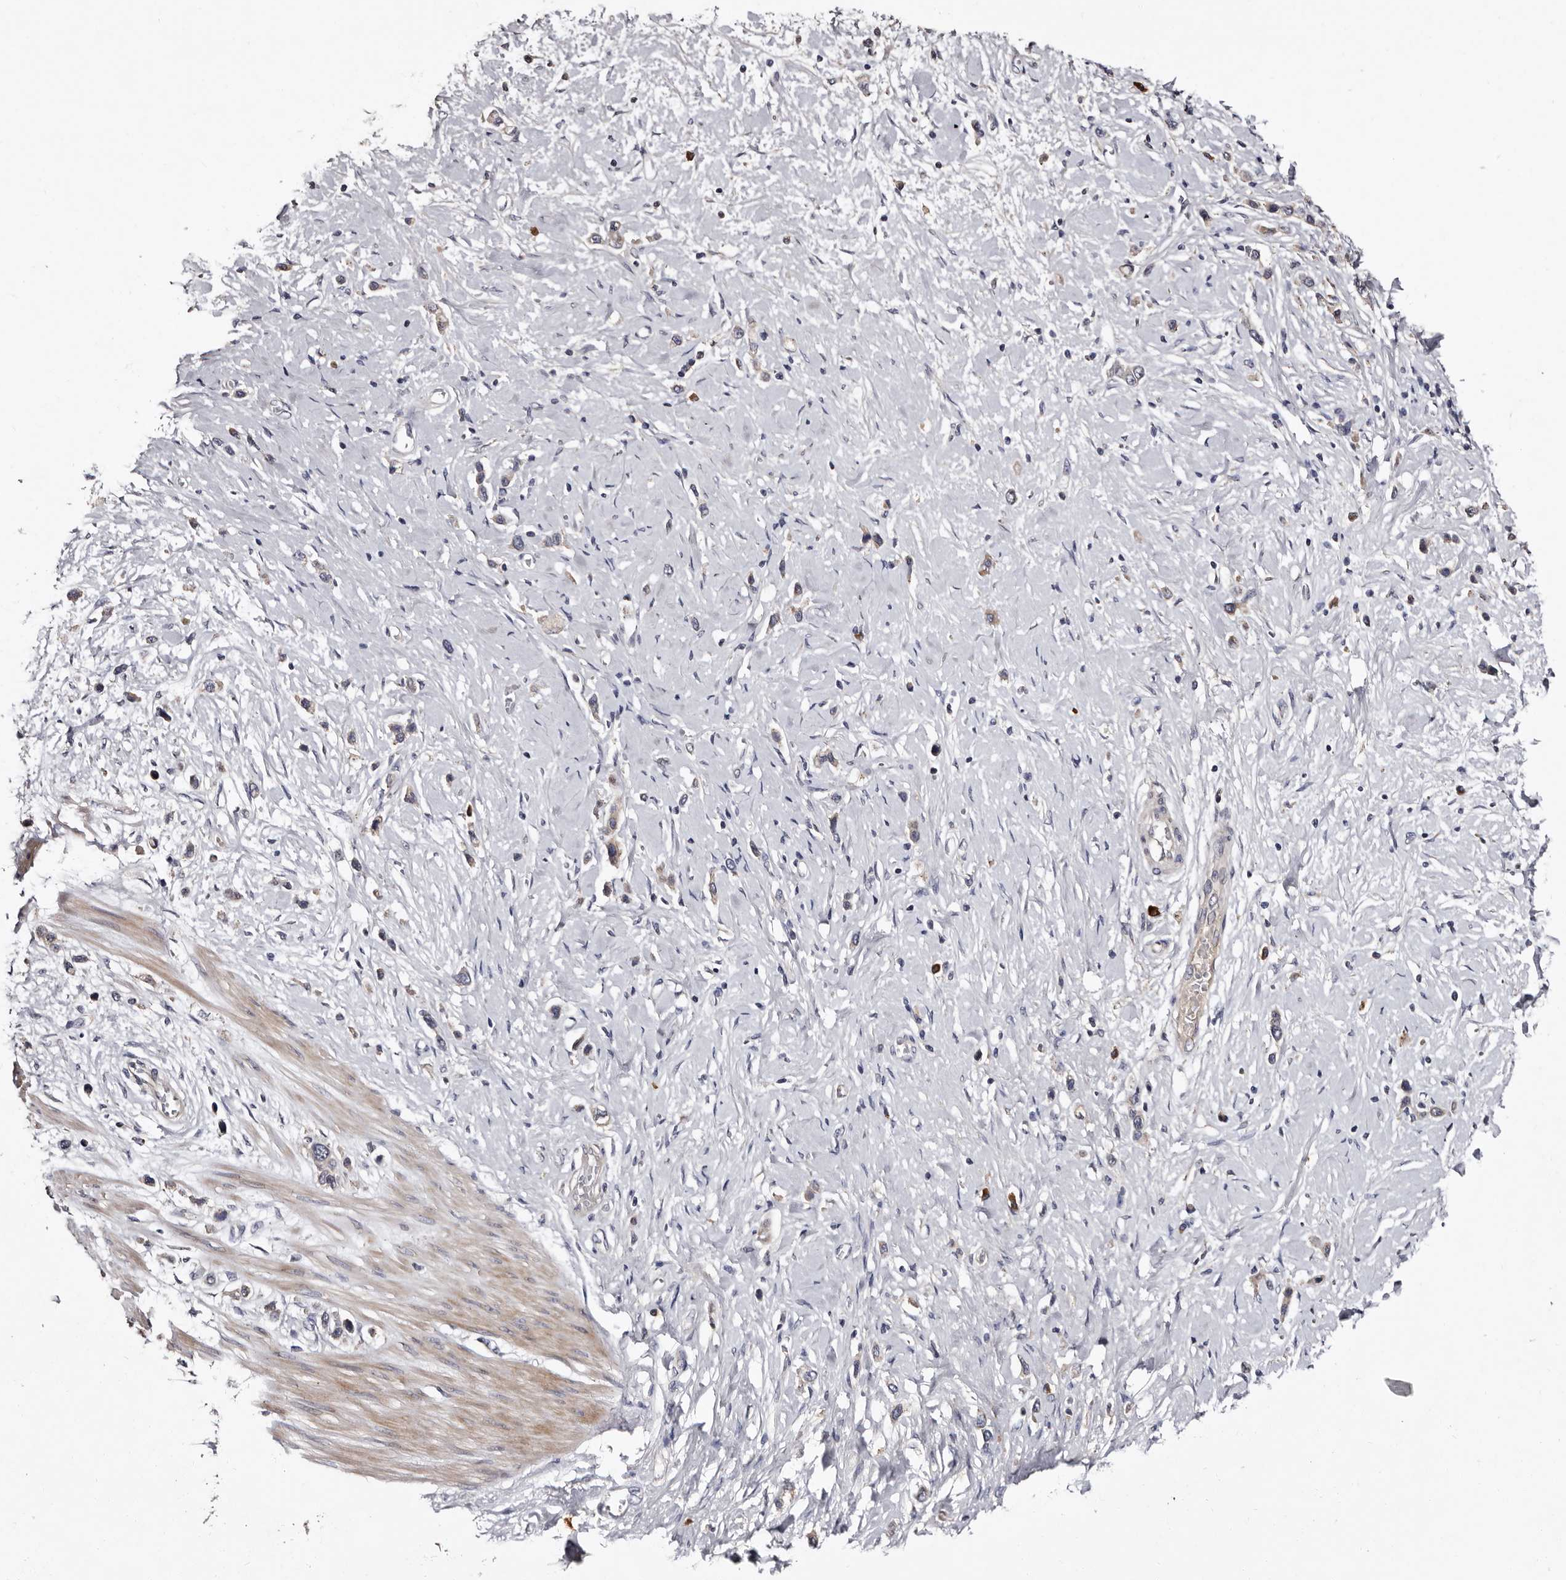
{"staining": {"intensity": "weak", "quantity": "<25%", "location": "cytoplasmic/membranous"}, "tissue": "stomach cancer", "cell_type": "Tumor cells", "image_type": "cancer", "snomed": [{"axis": "morphology", "description": "Adenocarcinoma, NOS"}, {"axis": "topography", "description": "Stomach"}], "caption": "The photomicrograph exhibits no significant positivity in tumor cells of stomach cancer.", "gene": "DNPH1", "patient": {"sex": "female", "age": 65}}